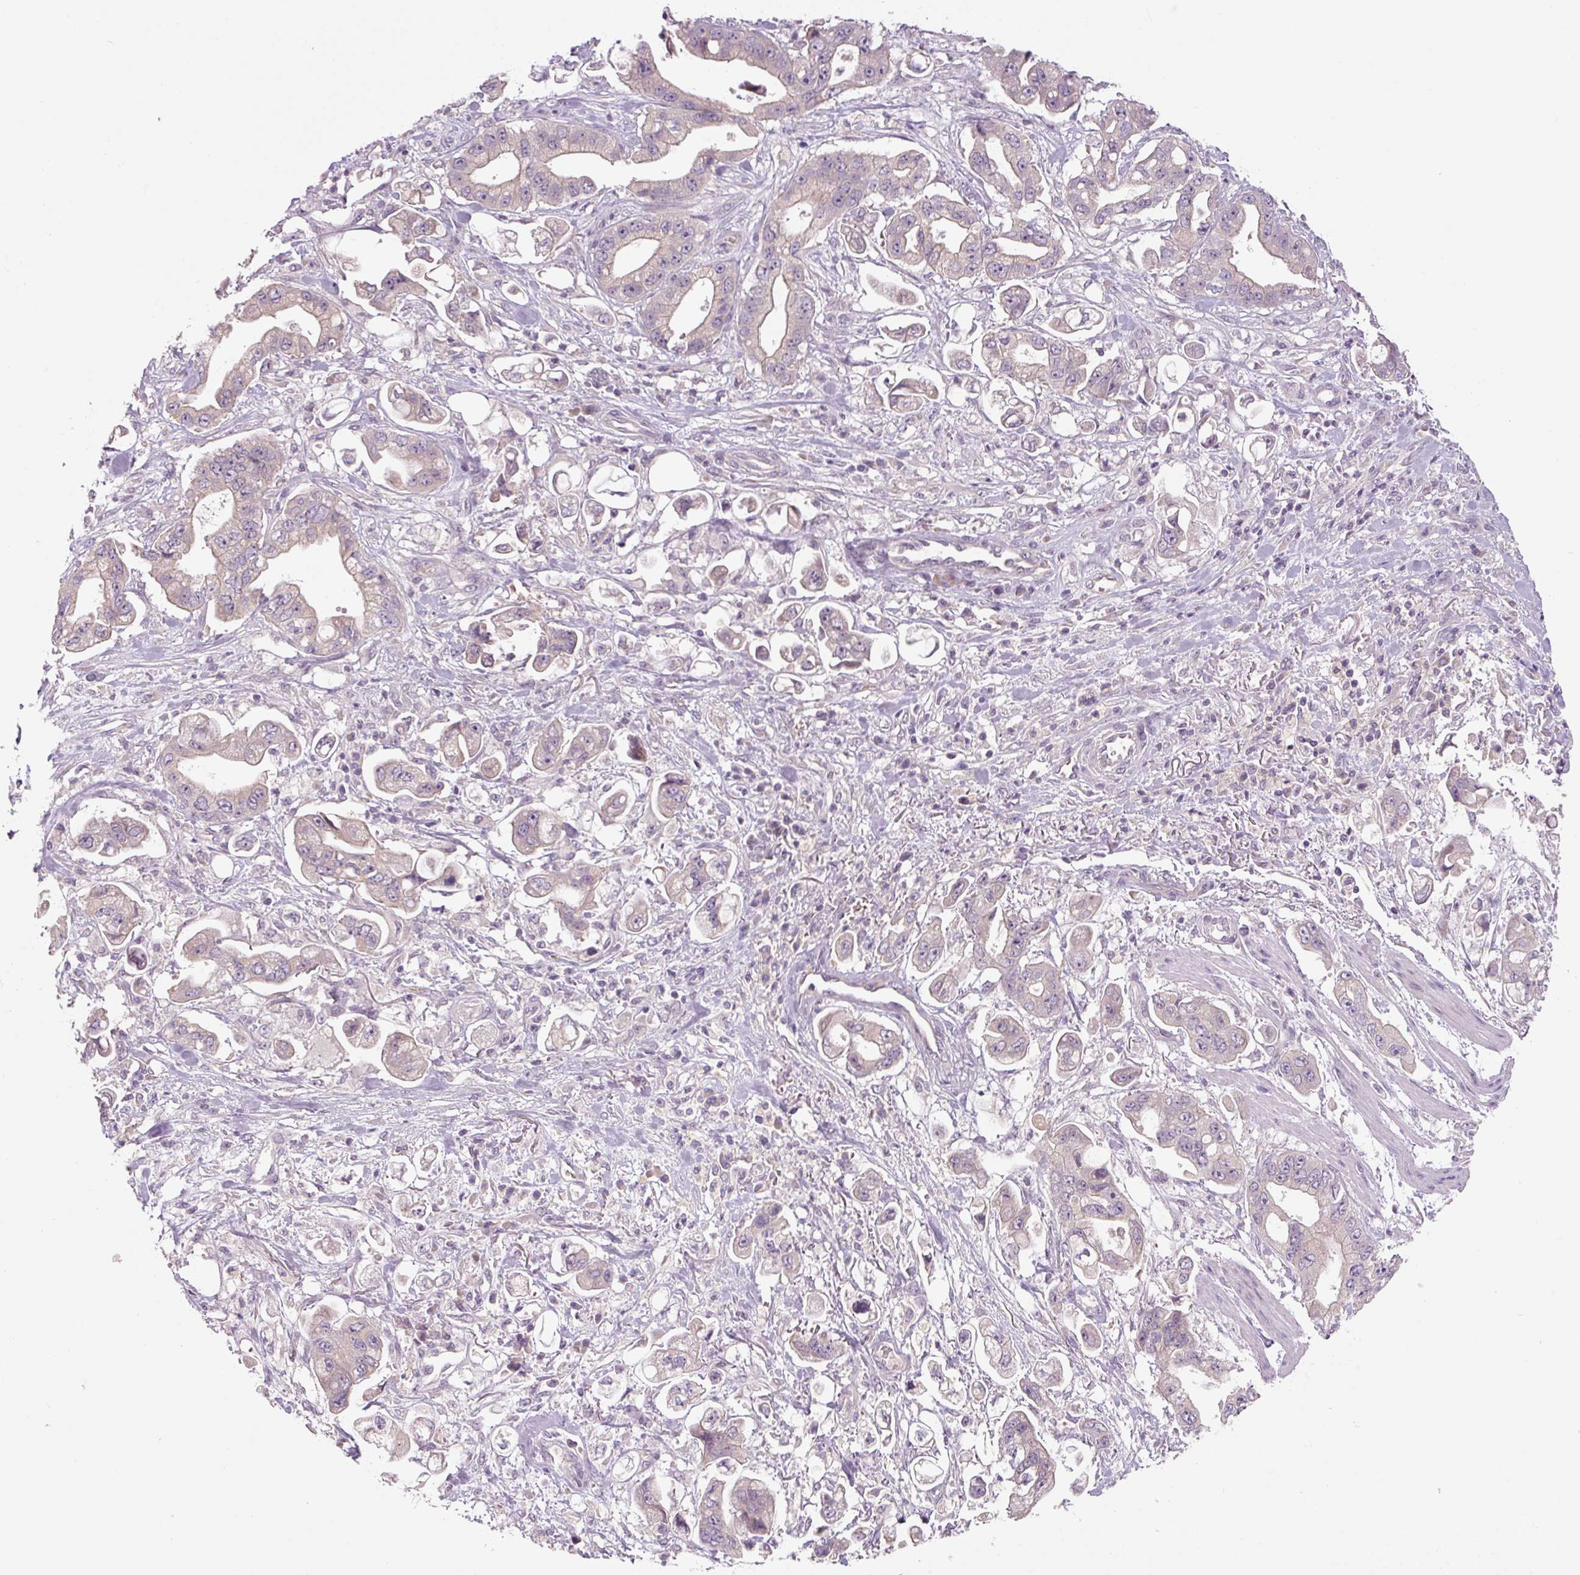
{"staining": {"intensity": "weak", "quantity": "<25%", "location": "cytoplasmic/membranous"}, "tissue": "stomach cancer", "cell_type": "Tumor cells", "image_type": "cancer", "snomed": [{"axis": "morphology", "description": "Adenocarcinoma, NOS"}, {"axis": "topography", "description": "Stomach"}], "caption": "An image of adenocarcinoma (stomach) stained for a protein demonstrates no brown staining in tumor cells.", "gene": "YIF1B", "patient": {"sex": "male", "age": 62}}